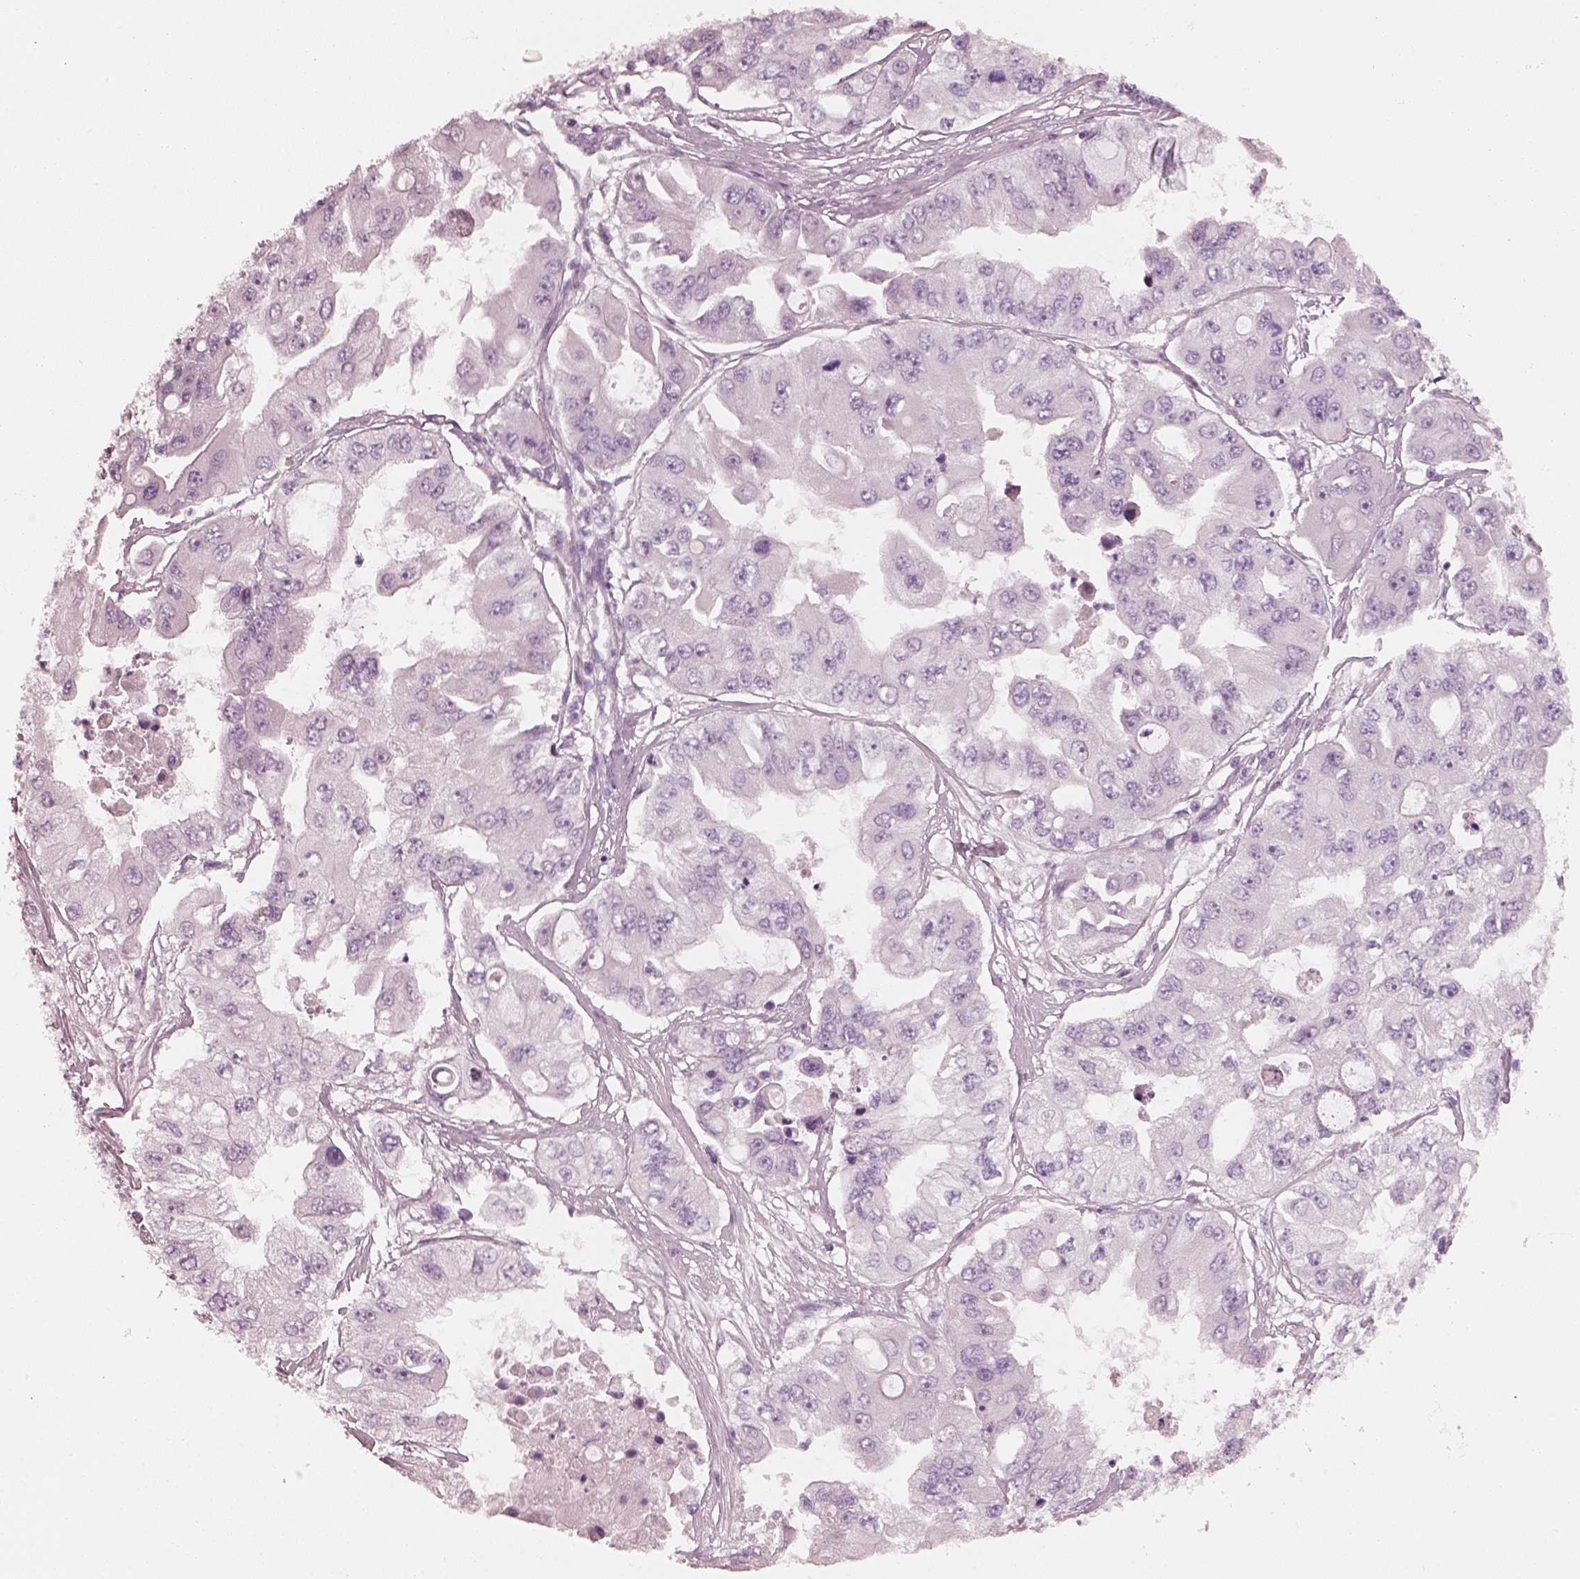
{"staining": {"intensity": "negative", "quantity": "none", "location": "none"}, "tissue": "ovarian cancer", "cell_type": "Tumor cells", "image_type": "cancer", "snomed": [{"axis": "morphology", "description": "Cystadenocarcinoma, serous, NOS"}, {"axis": "topography", "description": "Ovary"}], "caption": "IHC of ovarian cancer (serous cystadenocarcinoma) exhibits no staining in tumor cells. Nuclei are stained in blue.", "gene": "RS1", "patient": {"sex": "female", "age": 56}}